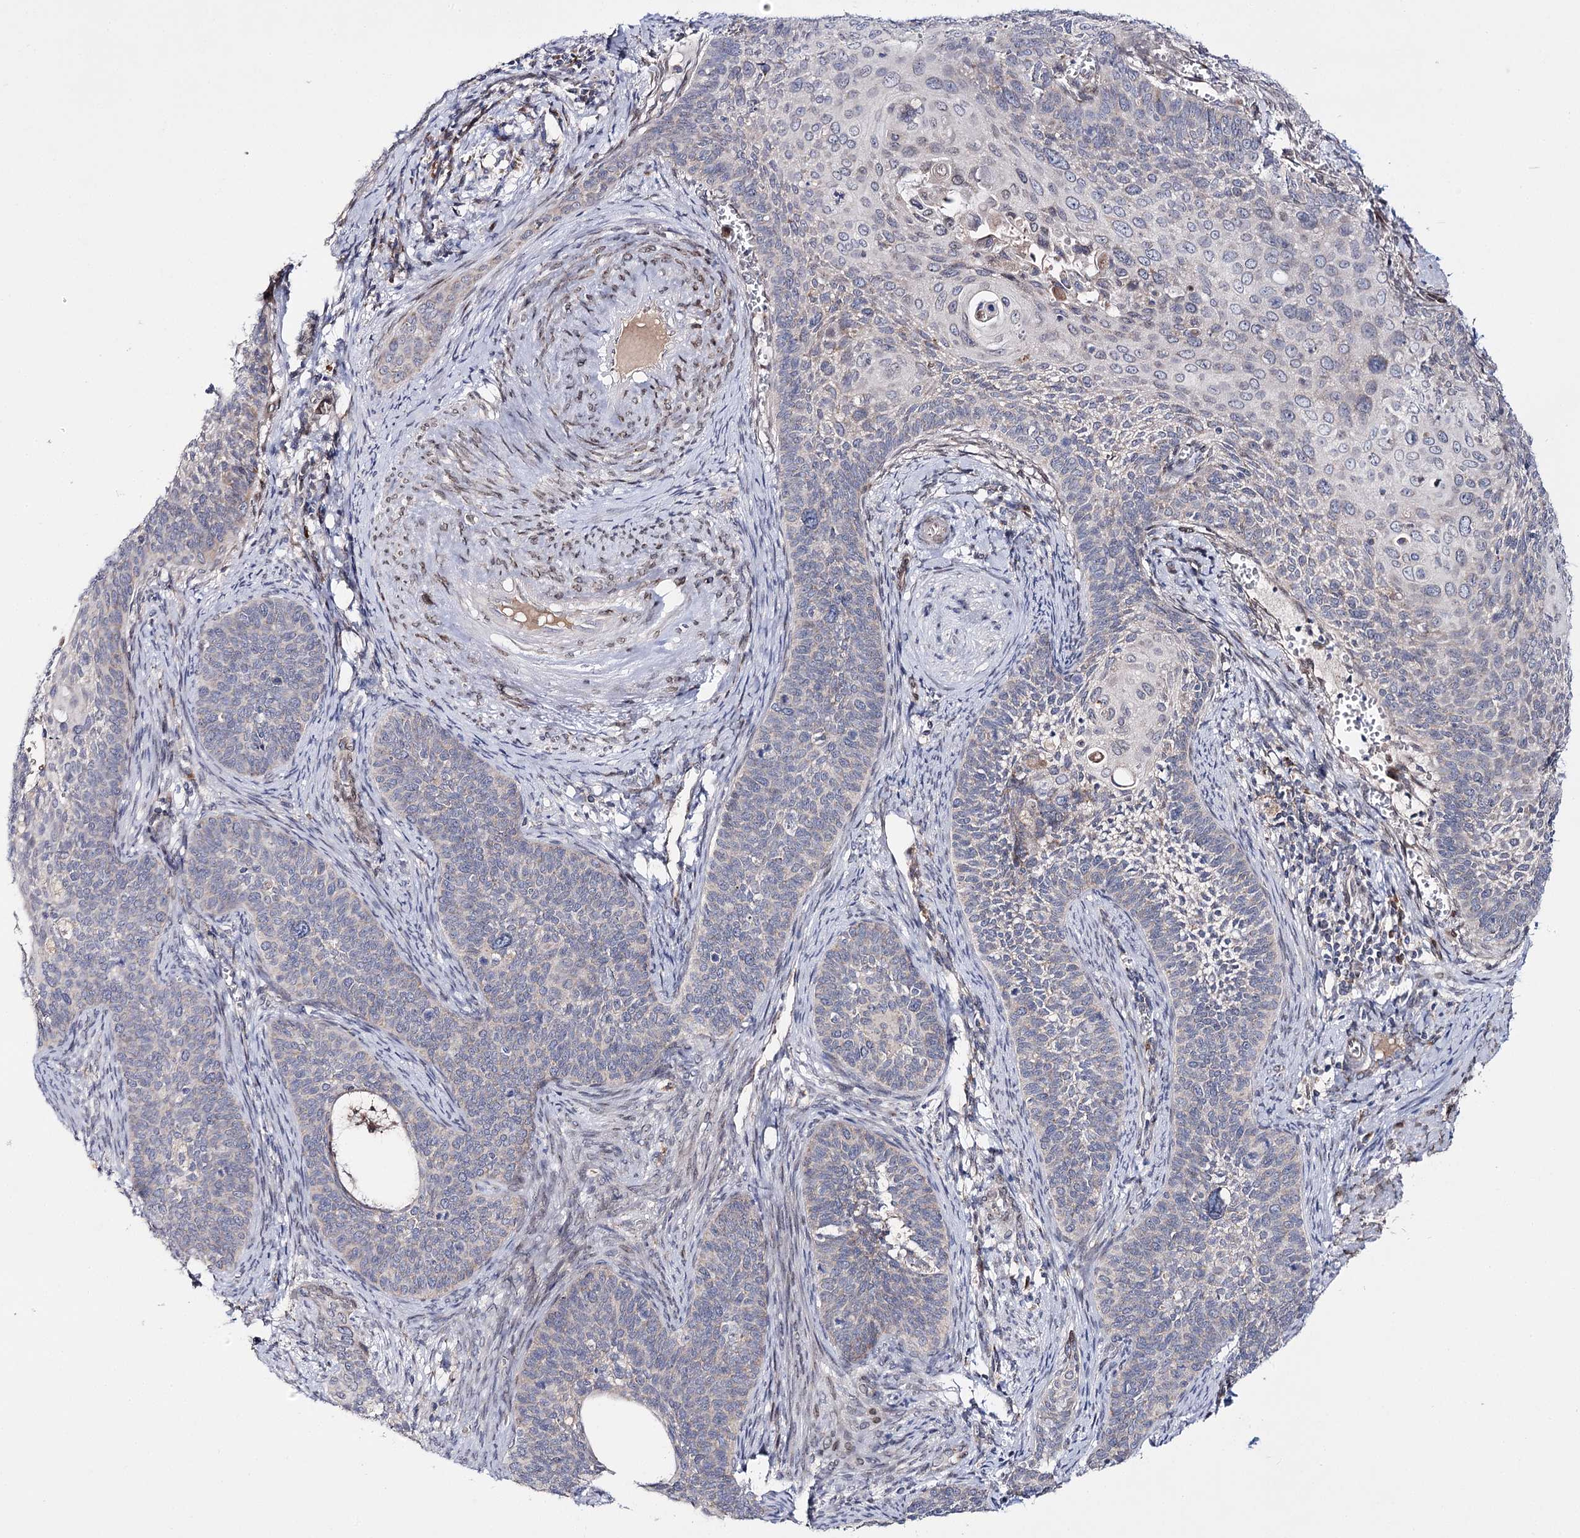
{"staining": {"intensity": "negative", "quantity": "none", "location": "none"}, "tissue": "cervical cancer", "cell_type": "Tumor cells", "image_type": "cancer", "snomed": [{"axis": "morphology", "description": "Squamous cell carcinoma, NOS"}, {"axis": "topography", "description": "Cervix"}], "caption": "This is a photomicrograph of immunohistochemistry staining of squamous cell carcinoma (cervical), which shows no positivity in tumor cells. Nuclei are stained in blue.", "gene": "C11orf80", "patient": {"sex": "female", "age": 33}}